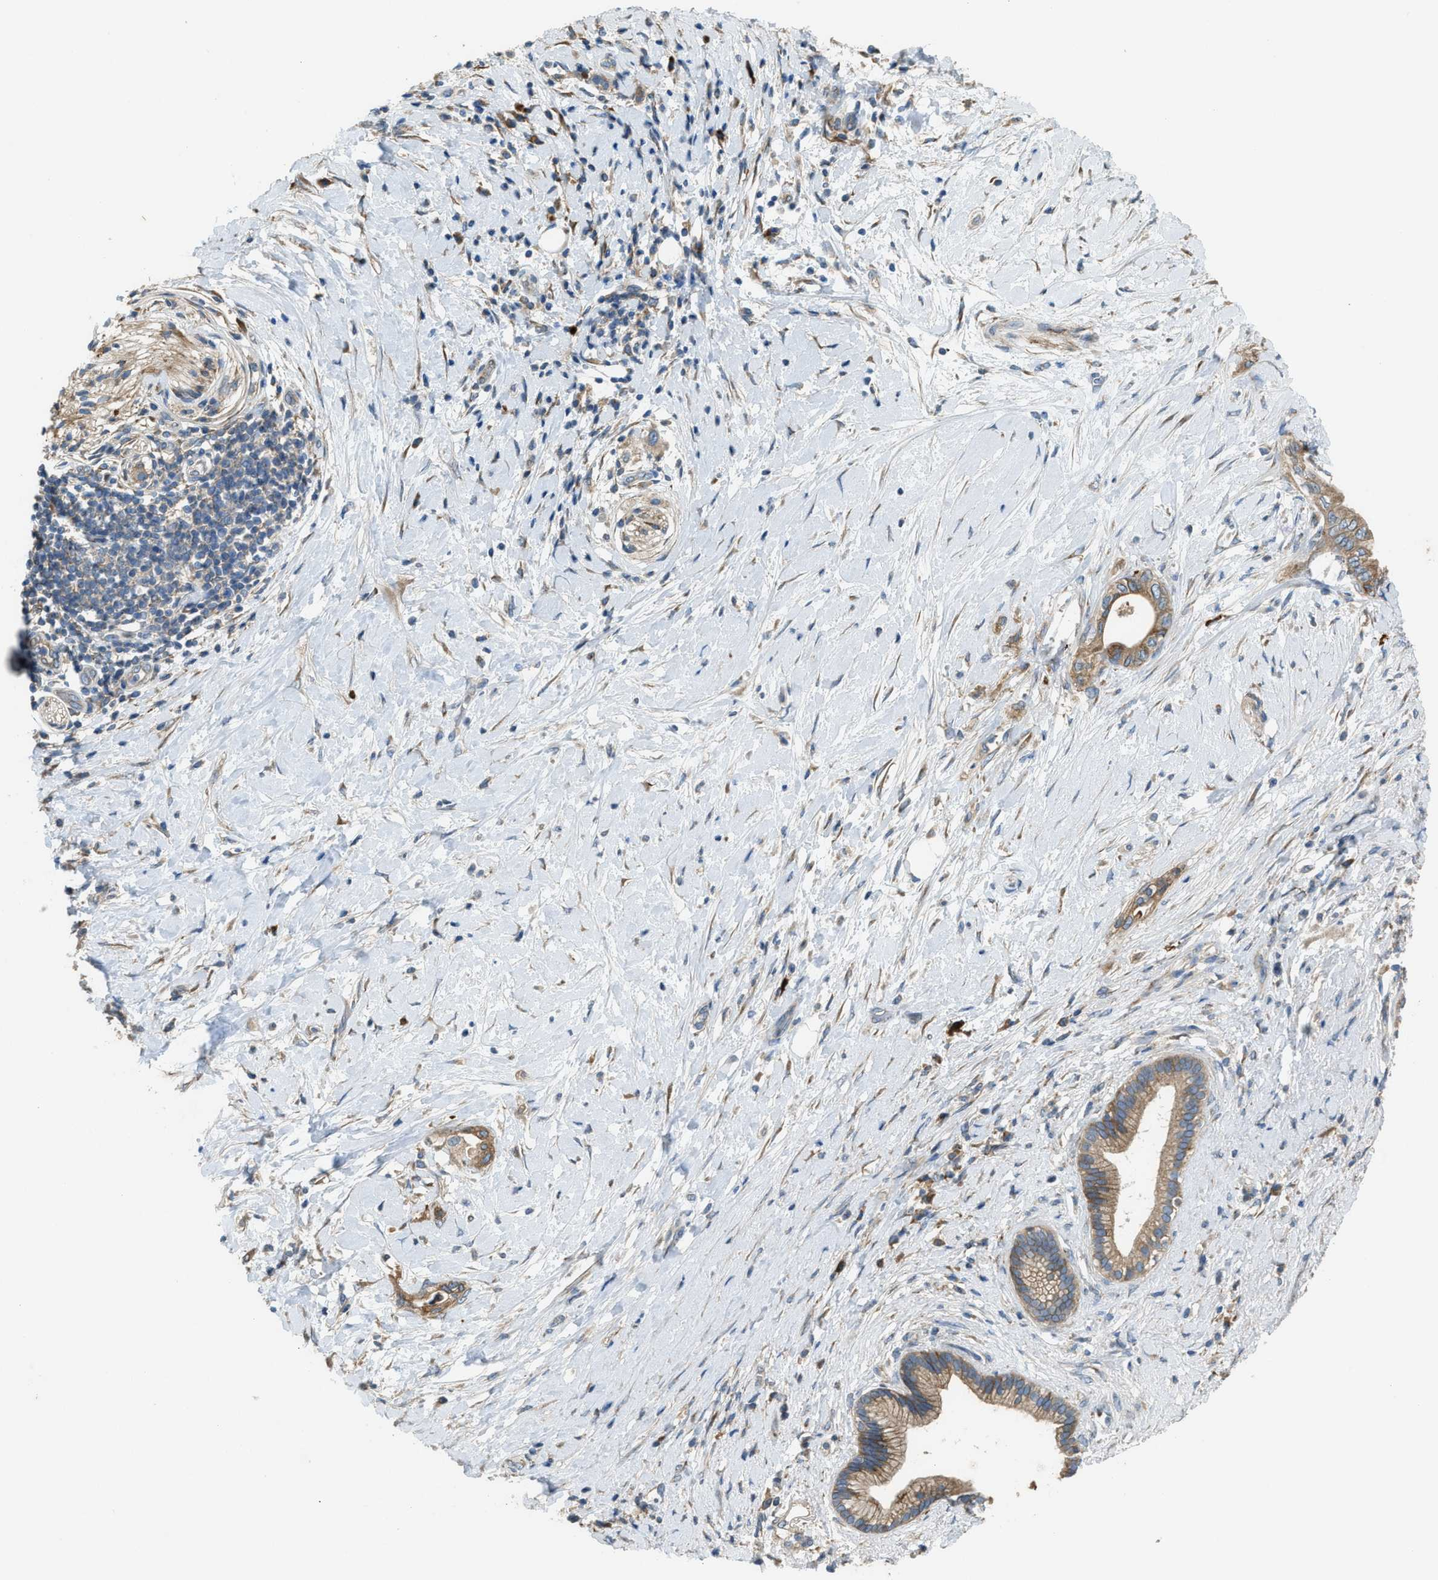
{"staining": {"intensity": "moderate", "quantity": ">75%", "location": "cytoplasmic/membranous"}, "tissue": "pancreatic cancer", "cell_type": "Tumor cells", "image_type": "cancer", "snomed": [{"axis": "morphology", "description": "Adenocarcinoma, NOS"}, {"axis": "topography", "description": "Pancreas"}], "caption": "Immunohistochemical staining of human pancreatic cancer (adenocarcinoma) reveals medium levels of moderate cytoplasmic/membranous staining in about >75% of tumor cells.", "gene": "TMEM68", "patient": {"sex": "female", "age": 60}}